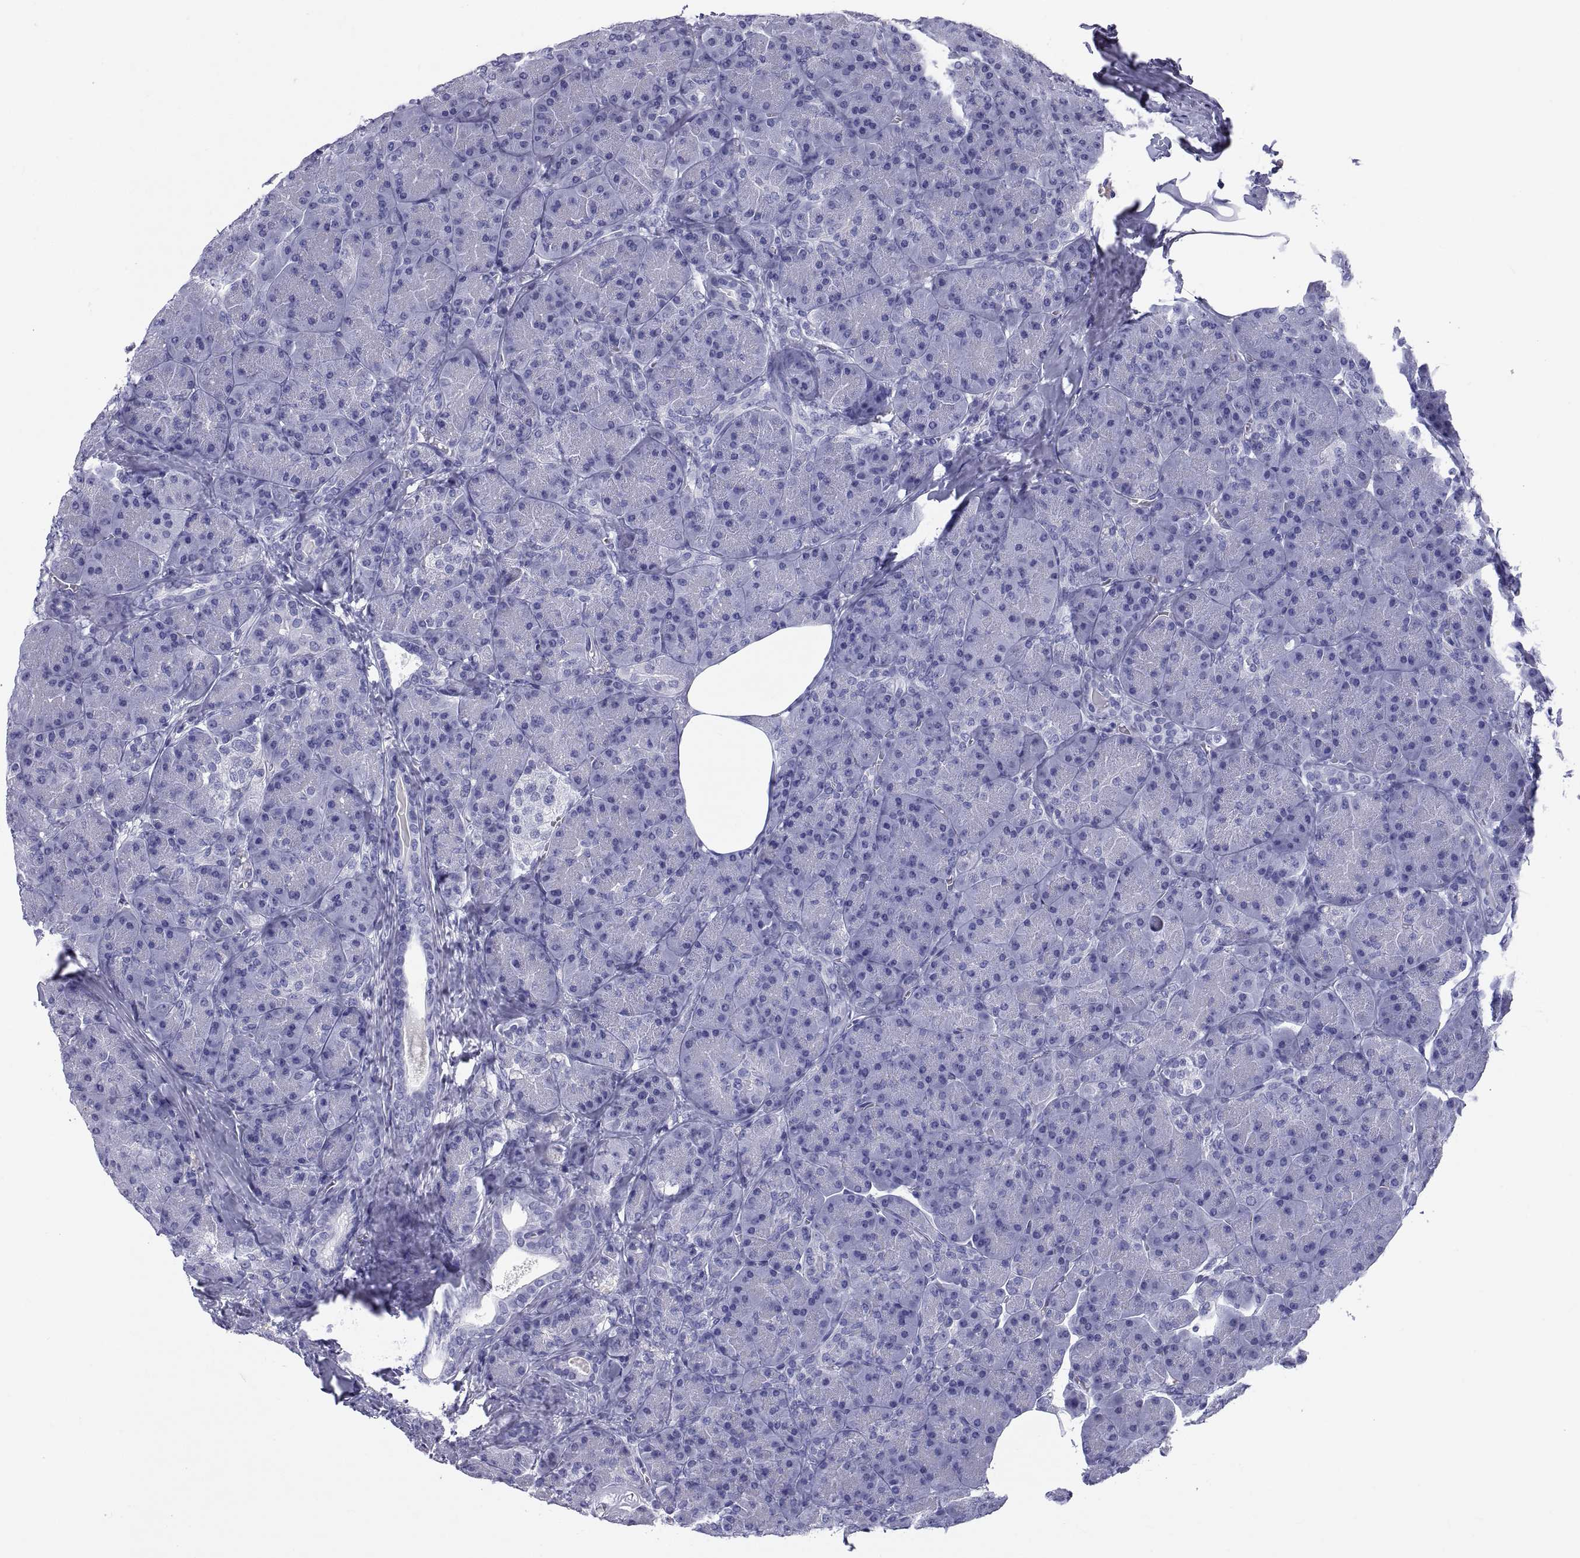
{"staining": {"intensity": "negative", "quantity": "none", "location": "none"}, "tissue": "pancreas", "cell_type": "Exocrine glandular cells", "image_type": "normal", "snomed": [{"axis": "morphology", "description": "Normal tissue, NOS"}, {"axis": "topography", "description": "Pancreas"}], "caption": "IHC of benign pancreas shows no positivity in exocrine glandular cells.", "gene": "CT47A10", "patient": {"sex": "male", "age": 57}}